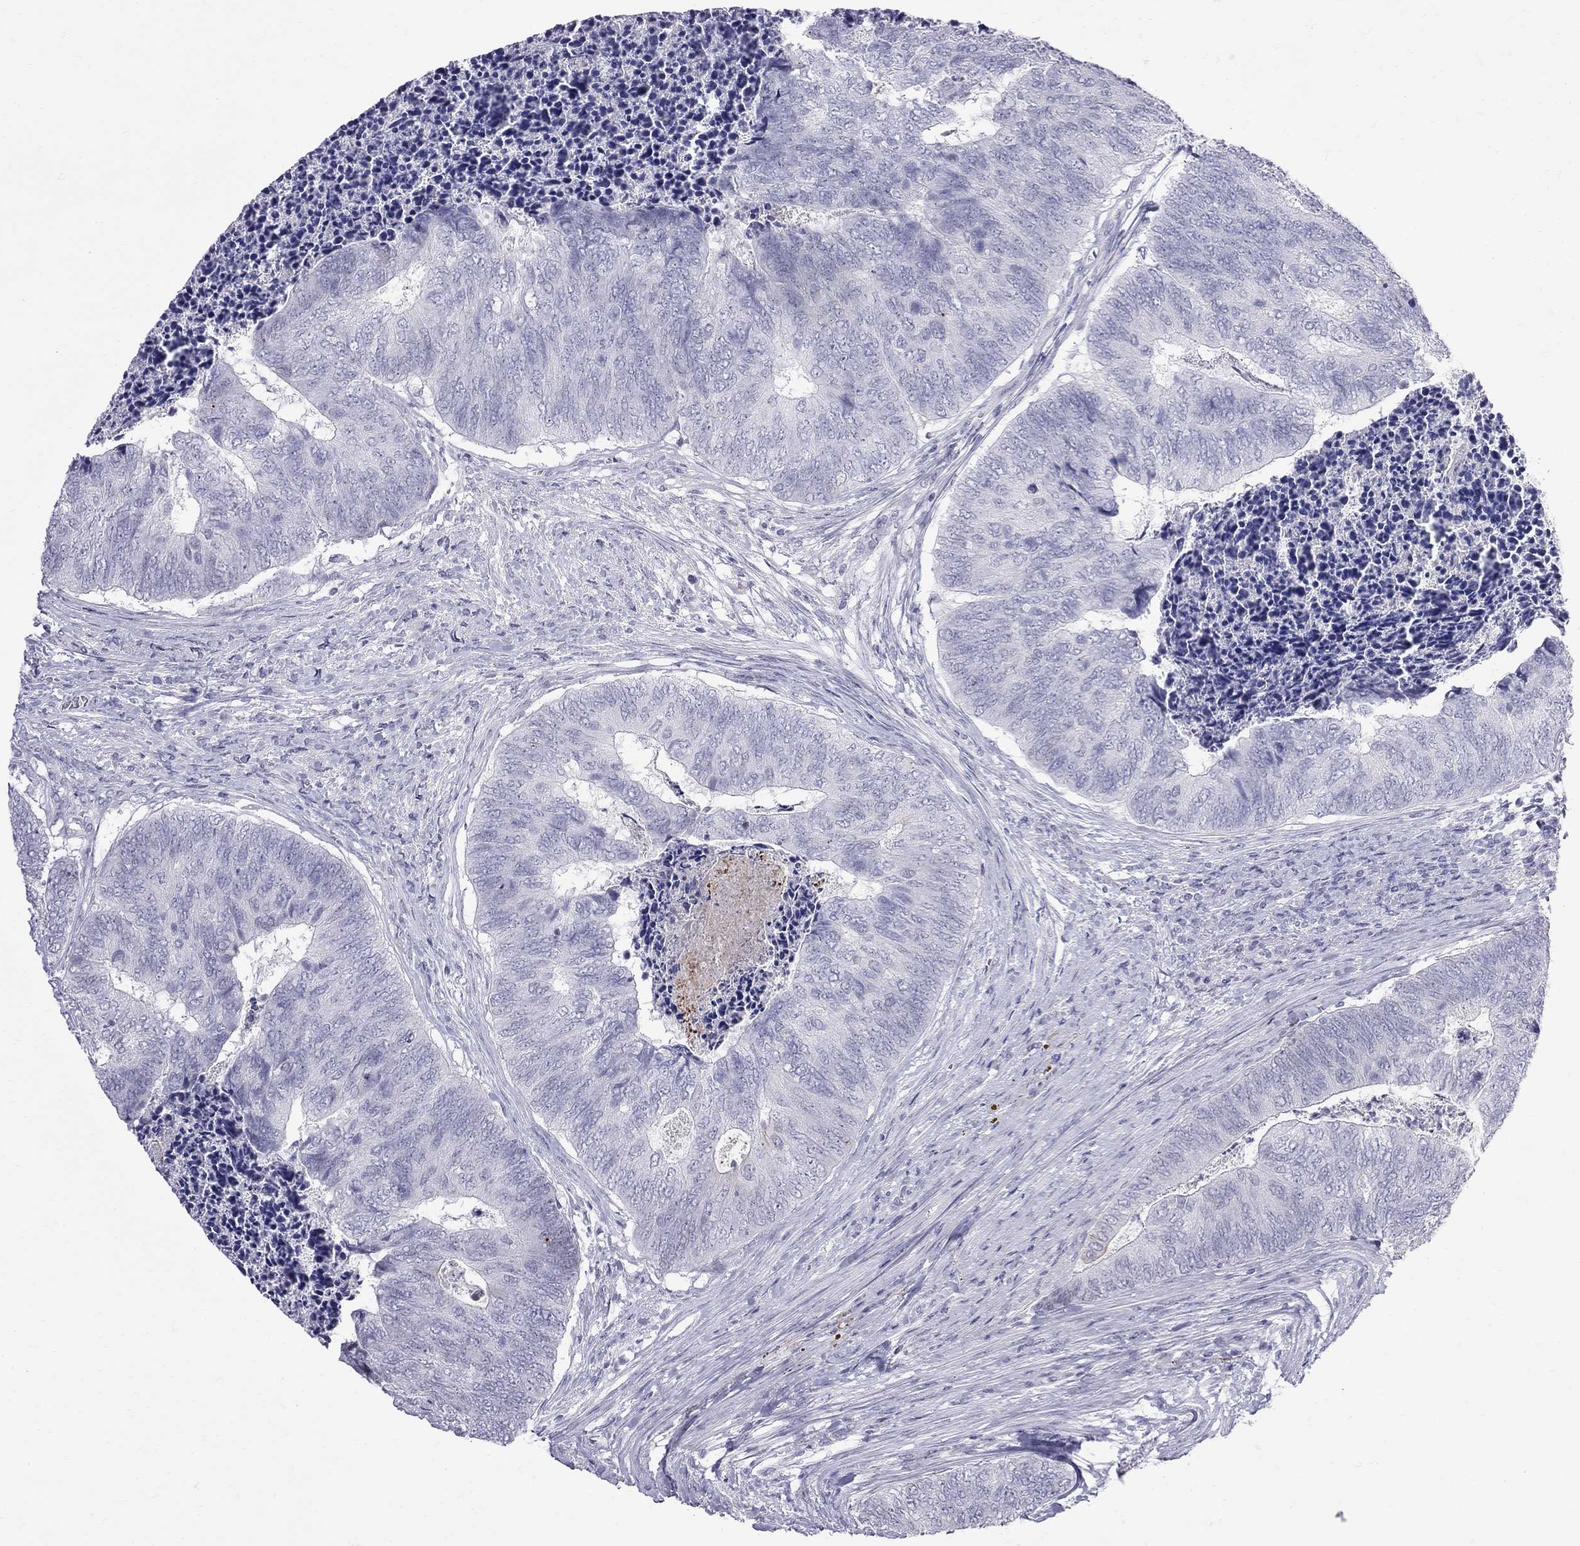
{"staining": {"intensity": "negative", "quantity": "none", "location": "none"}, "tissue": "colorectal cancer", "cell_type": "Tumor cells", "image_type": "cancer", "snomed": [{"axis": "morphology", "description": "Adenocarcinoma, NOS"}, {"axis": "topography", "description": "Colon"}], "caption": "Tumor cells show no significant protein staining in adenocarcinoma (colorectal).", "gene": "MUC15", "patient": {"sex": "female", "age": 67}}